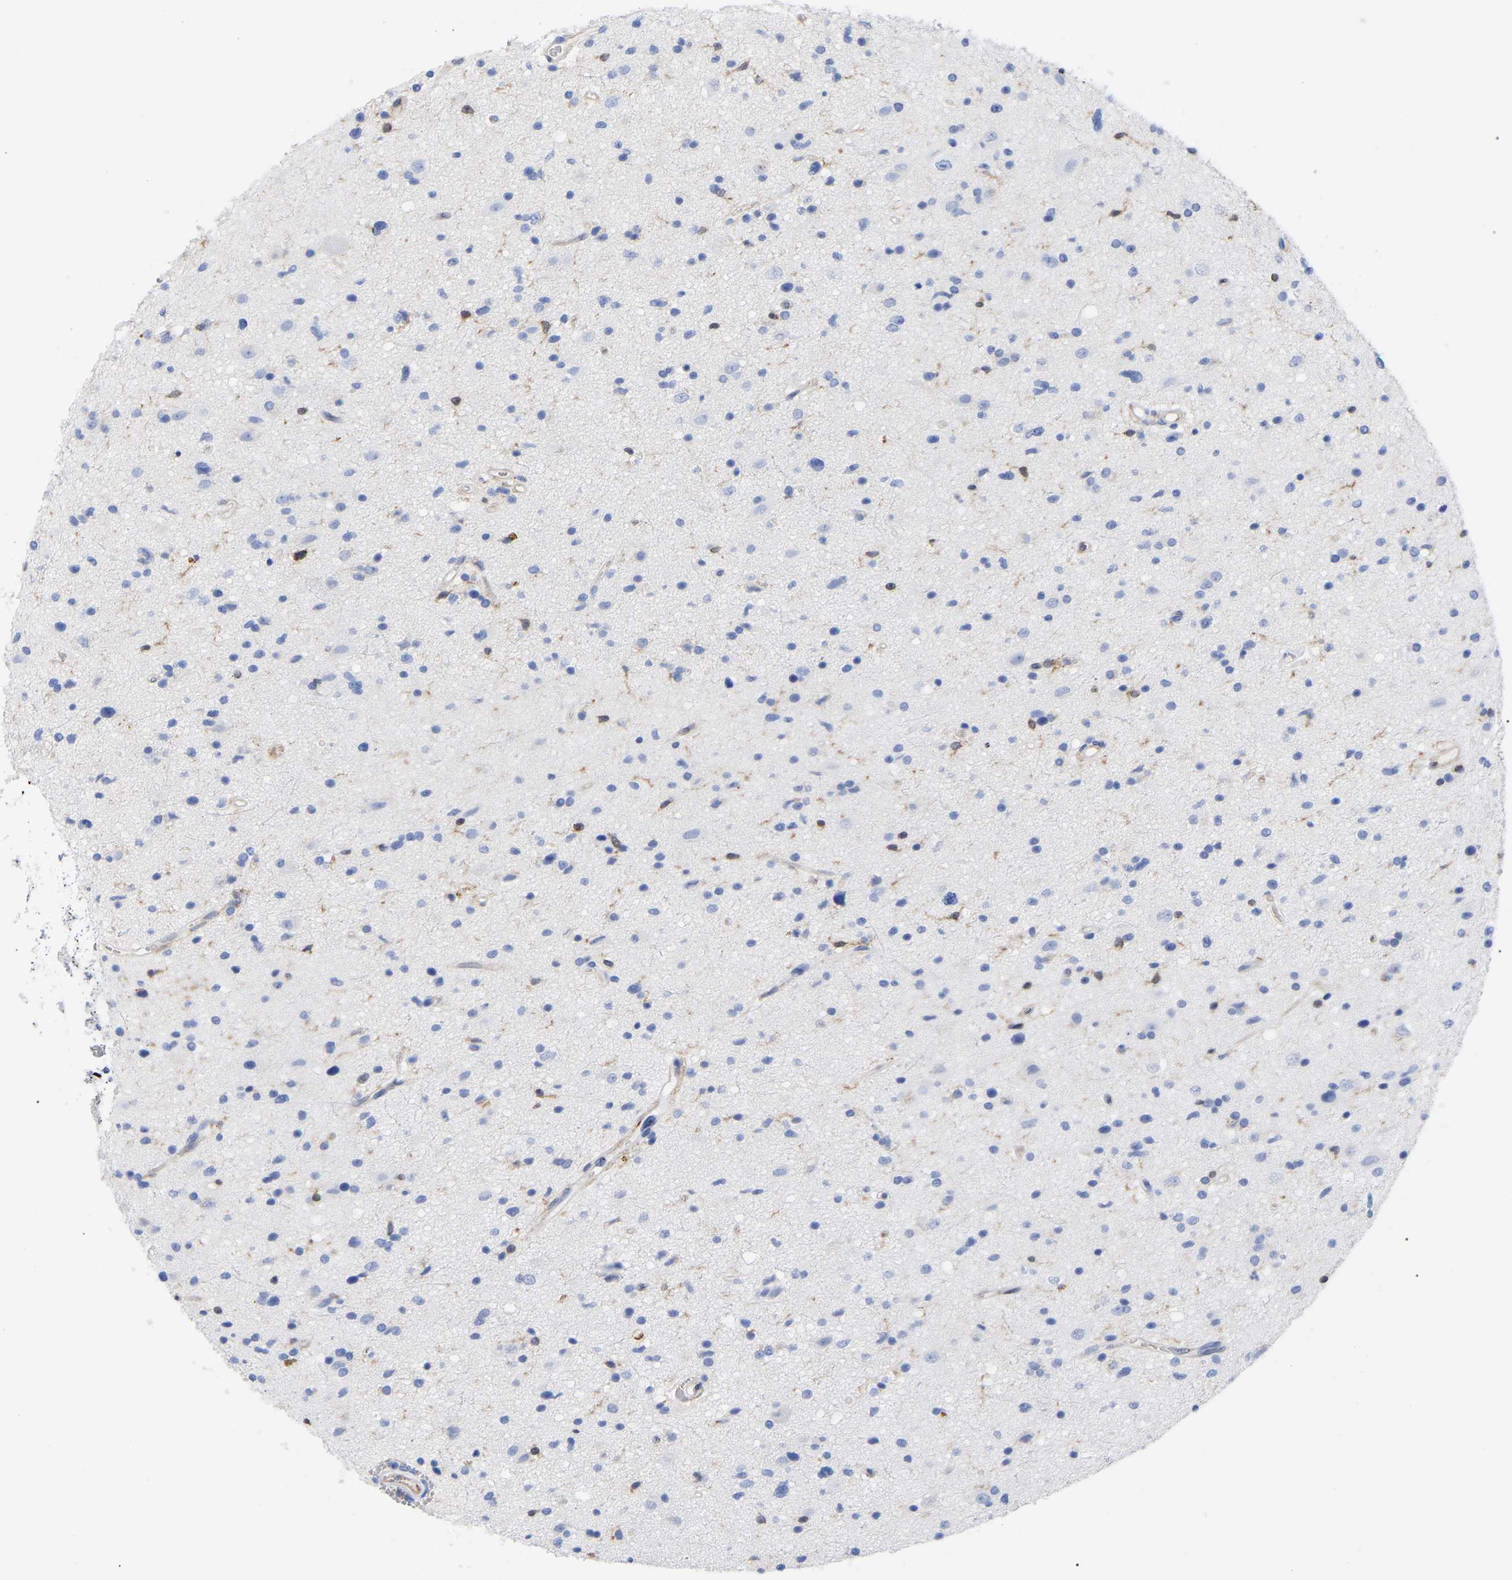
{"staining": {"intensity": "negative", "quantity": "none", "location": "none"}, "tissue": "glioma", "cell_type": "Tumor cells", "image_type": "cancer", "snomed": [{"axis": "morphology", "description": "Glioma, malignant, High grade"}, {"axis": "topography", "description": "Brain"}], "caption": "A high-resolution micrograph shows immunohistochemistry staining of high-grade glioma (malignant), which shows no significant staining in tumor cells.", "gene": "GIMAP4", "patient": {"sex": "male", "age": 33}}